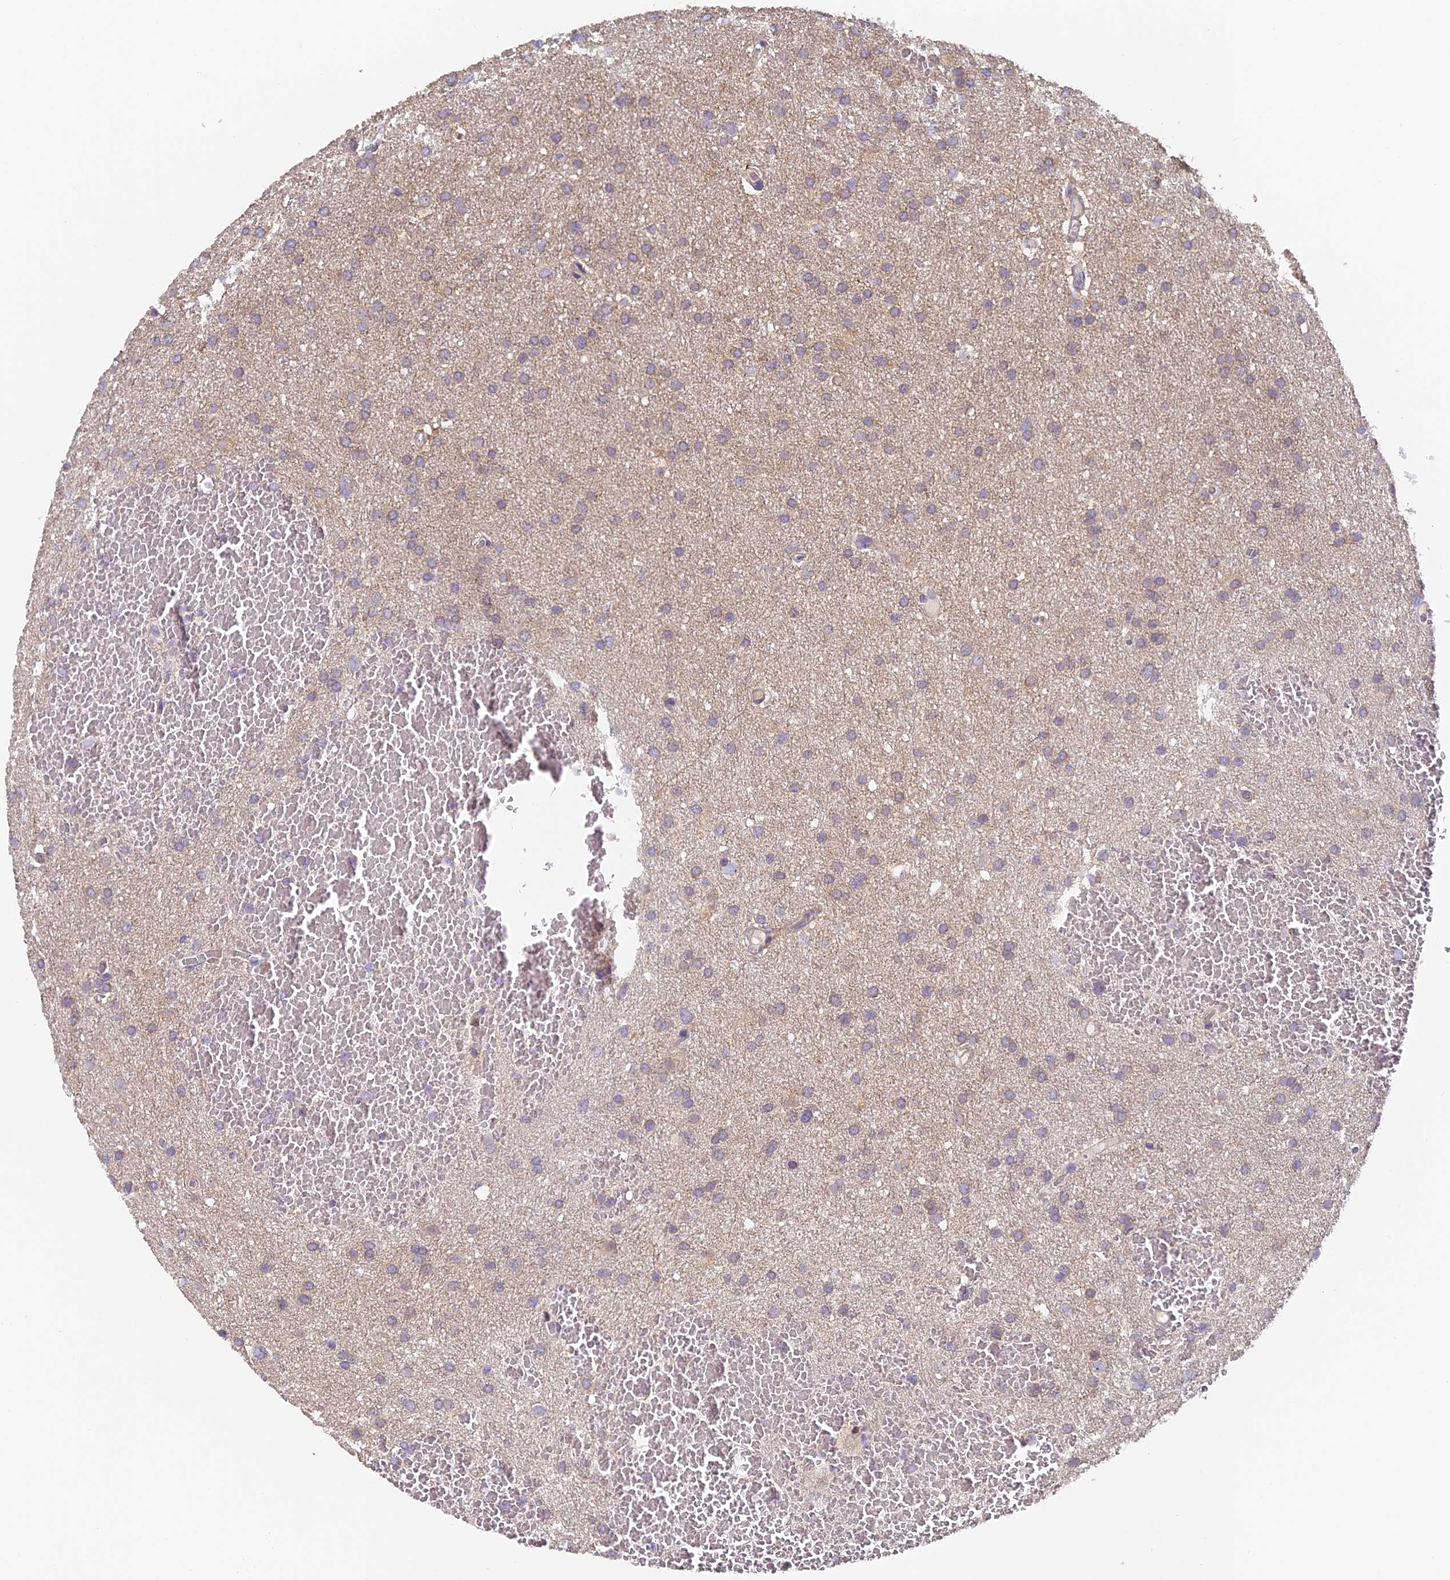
{"staining": {"intensity": "weak", "quantity": "<25%", "location": "cytoplasmic/membranous"}, "tissue": "glioma", "cell_type": "Tumor cells", "image_type": "cancer", "snomed": [{"axis": "morphology", "description": "Glioma, malignant, High grade"}, {"axis": "topography", "description": "Cerebral cortex"}], "caption": "IHC image of neoplastic tissue: glioma stained with DAB (3,3'-diaminobenzidine) displays no significant protein positivity in tumor cells.", "gene": "RAB28", "patient": {"sex": "female", "age": 36}}